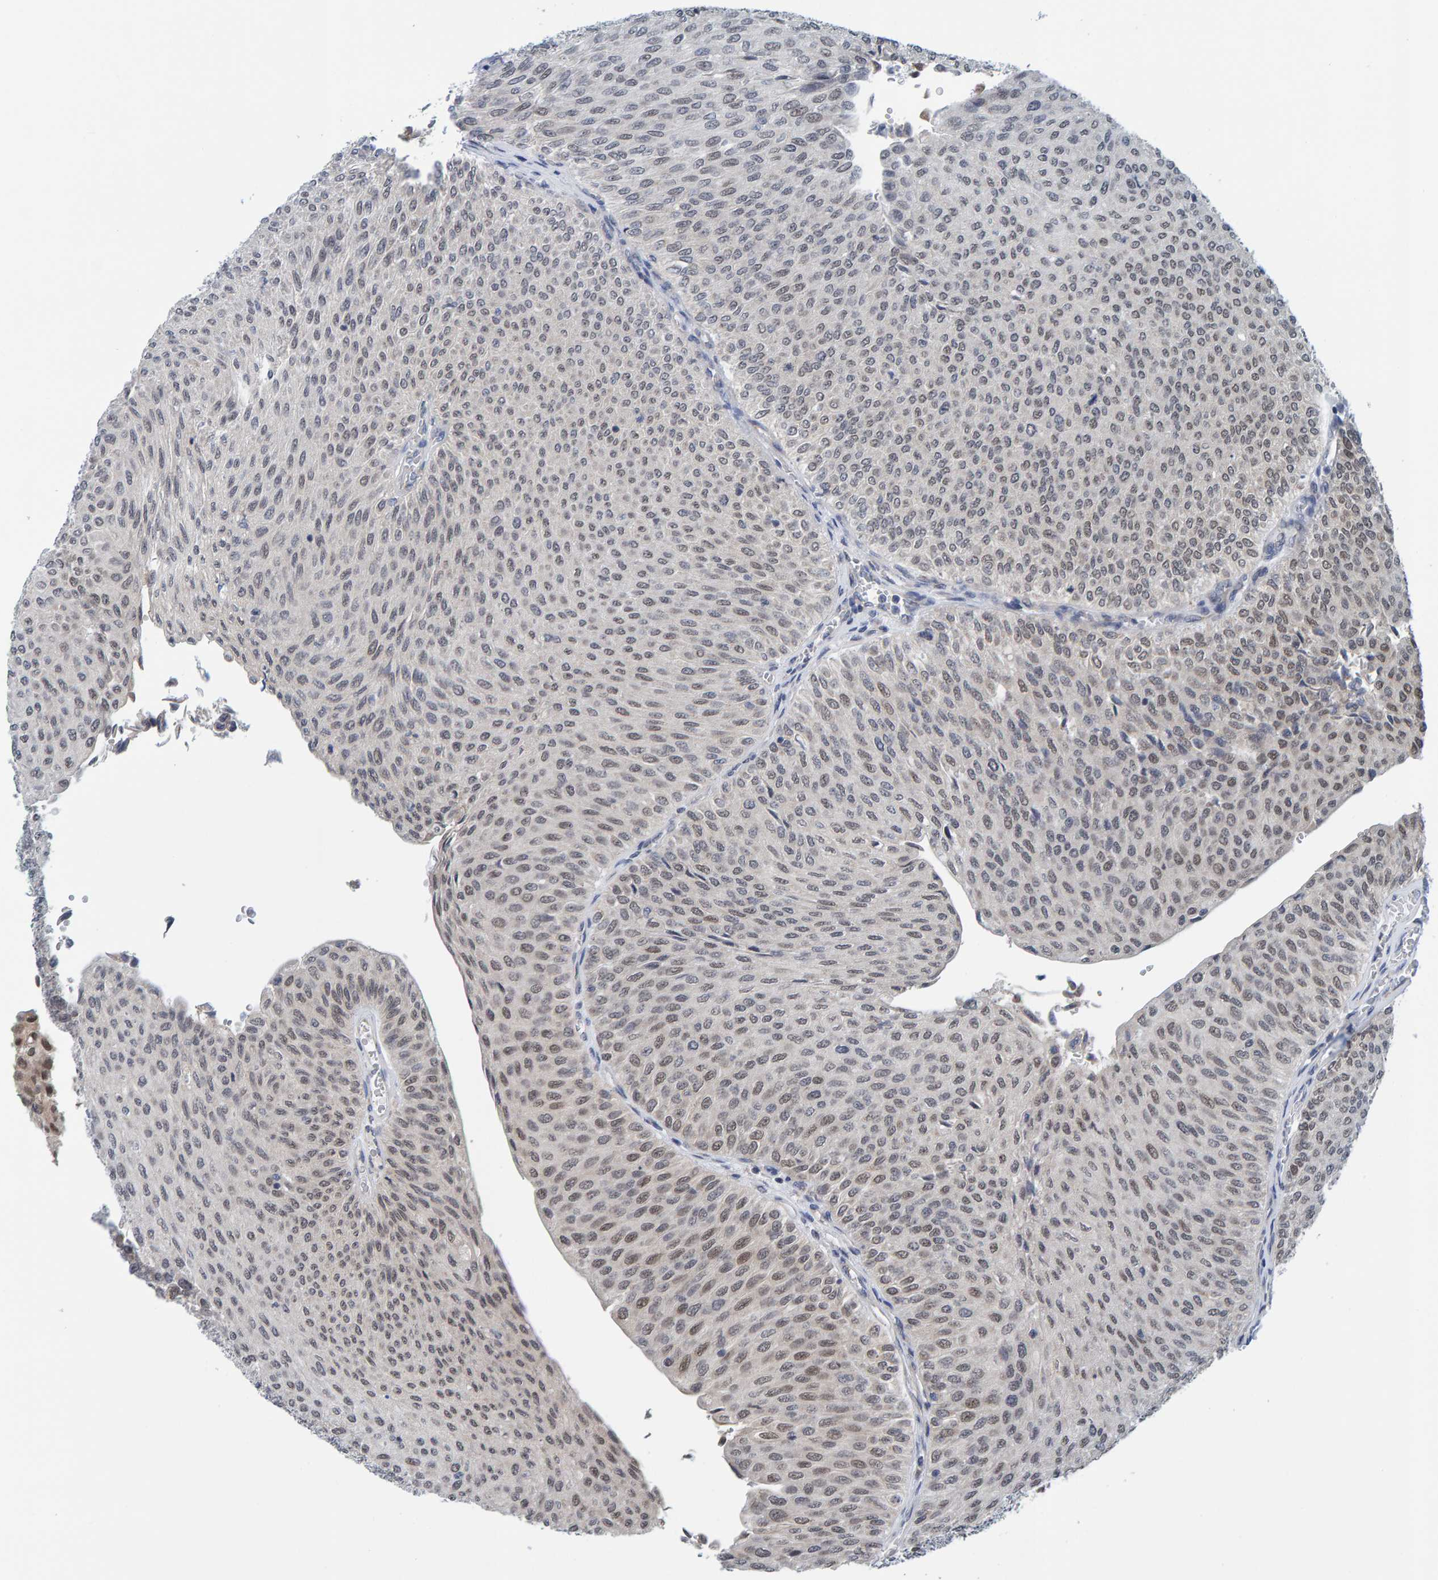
{"staining": {"intensity": "weak", "quantity": "<25%", "location": "nuclear"}, "tissue": "urothelial cancer", "cell_type": "Tumor cells", "image_type": "cancer", "snomed": [{"axis": "morphology", "description": "Urothelial carcinoma, Low grade"}, {"axis": "topography", "description": "Urinary bladder"}], "caption": "This is a histopathology image of immunohistochemistry (IHC) staining of urothelial carcinoma (low-grade), which shows no staining in tumor cells.", "gene": "SCRN2", "patient": {"sex": "male", "age": 78}}